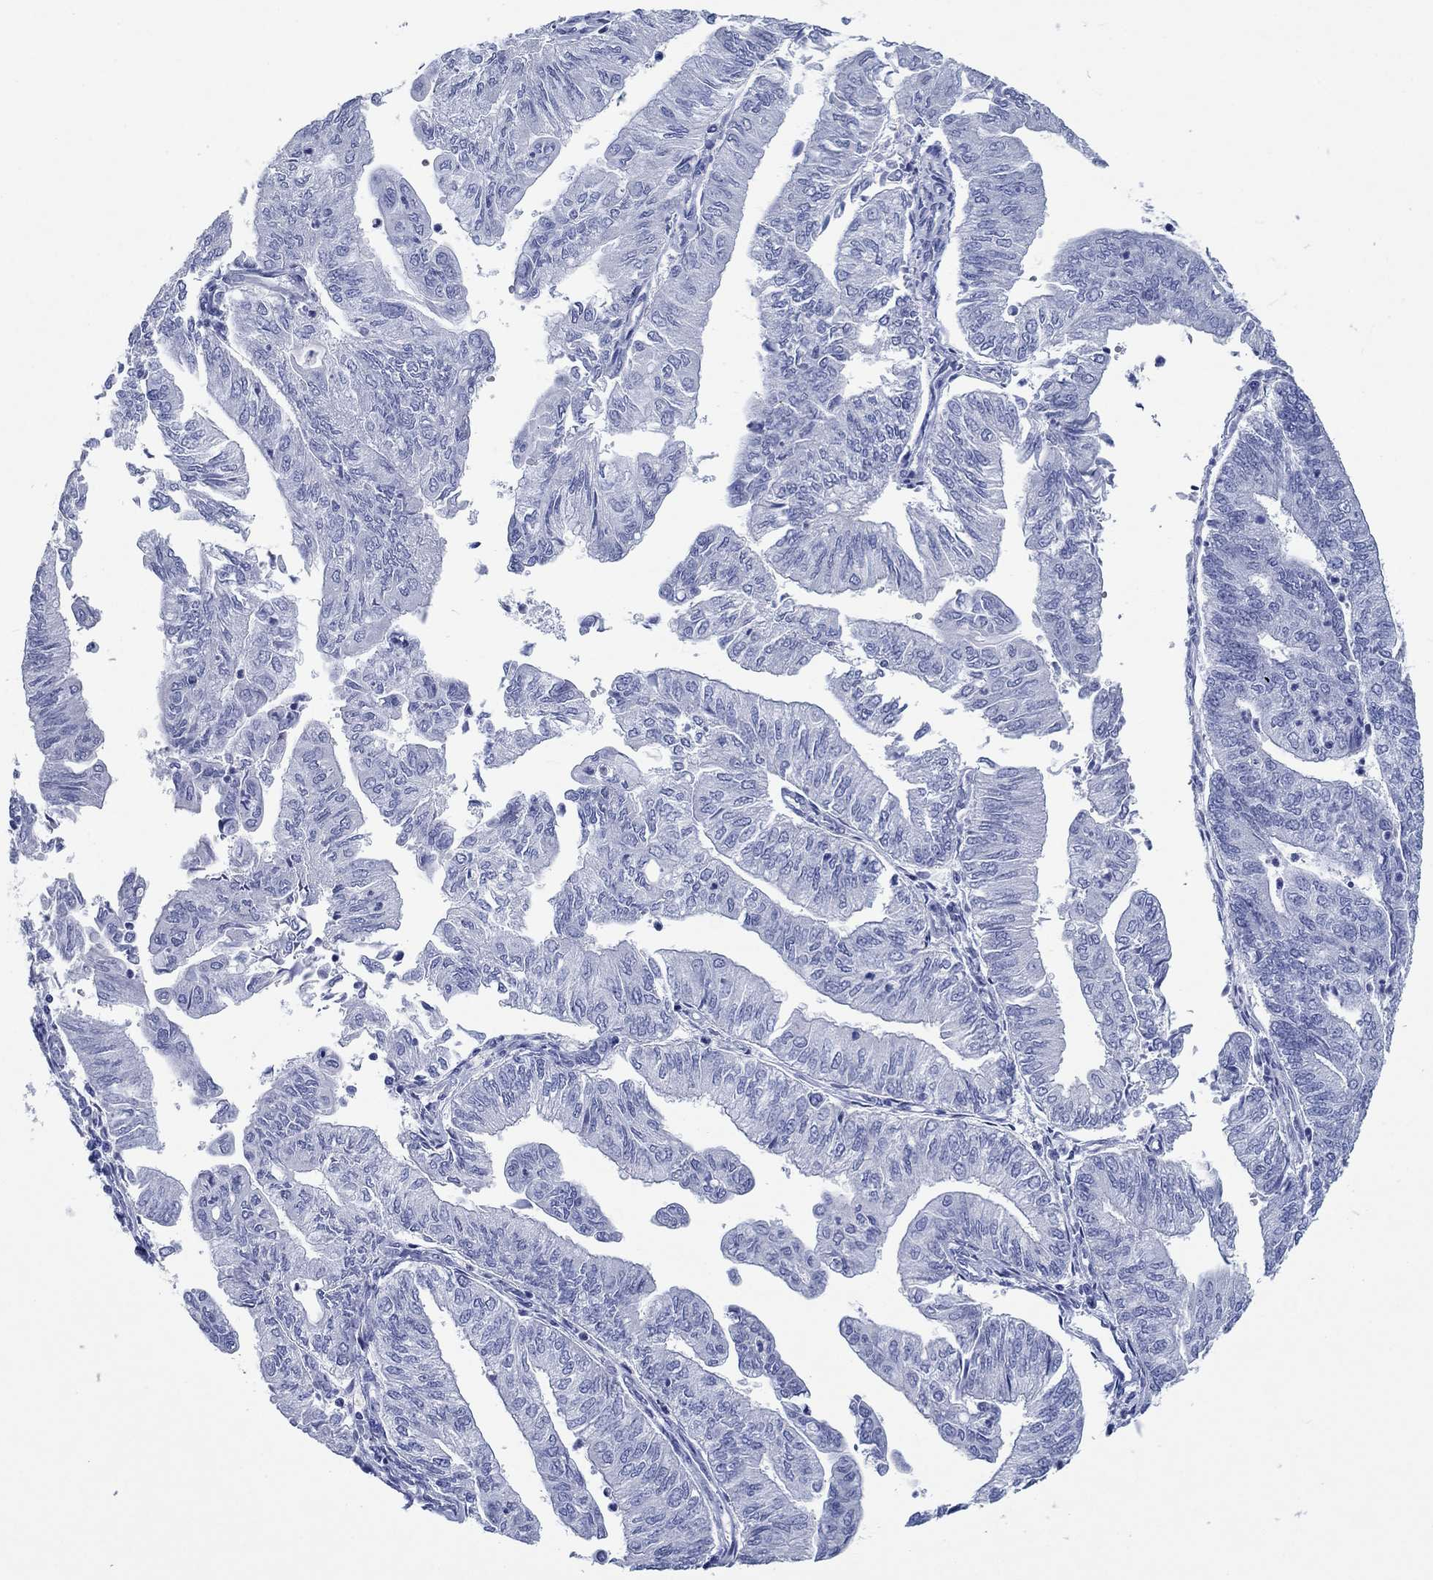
{"staining": {"intensity": "negative", "quantity": "none", "location": "none"}, "tissue": "endometrial cancer", "cell_type": "Tumor cells", "image_type": "cancer", "snomed": [{"axis": "morphology", "description": "Adenocarcinoma, NOS"}, {"axis": "topography", "description": "Endometrium"}], "caption": "This is an IHC photomicrograph of endometrial adenocarcinoma. There is no expression in tumor cells.", "gene": "HCRT", "patient": {"sex": "female", "age": 59}}